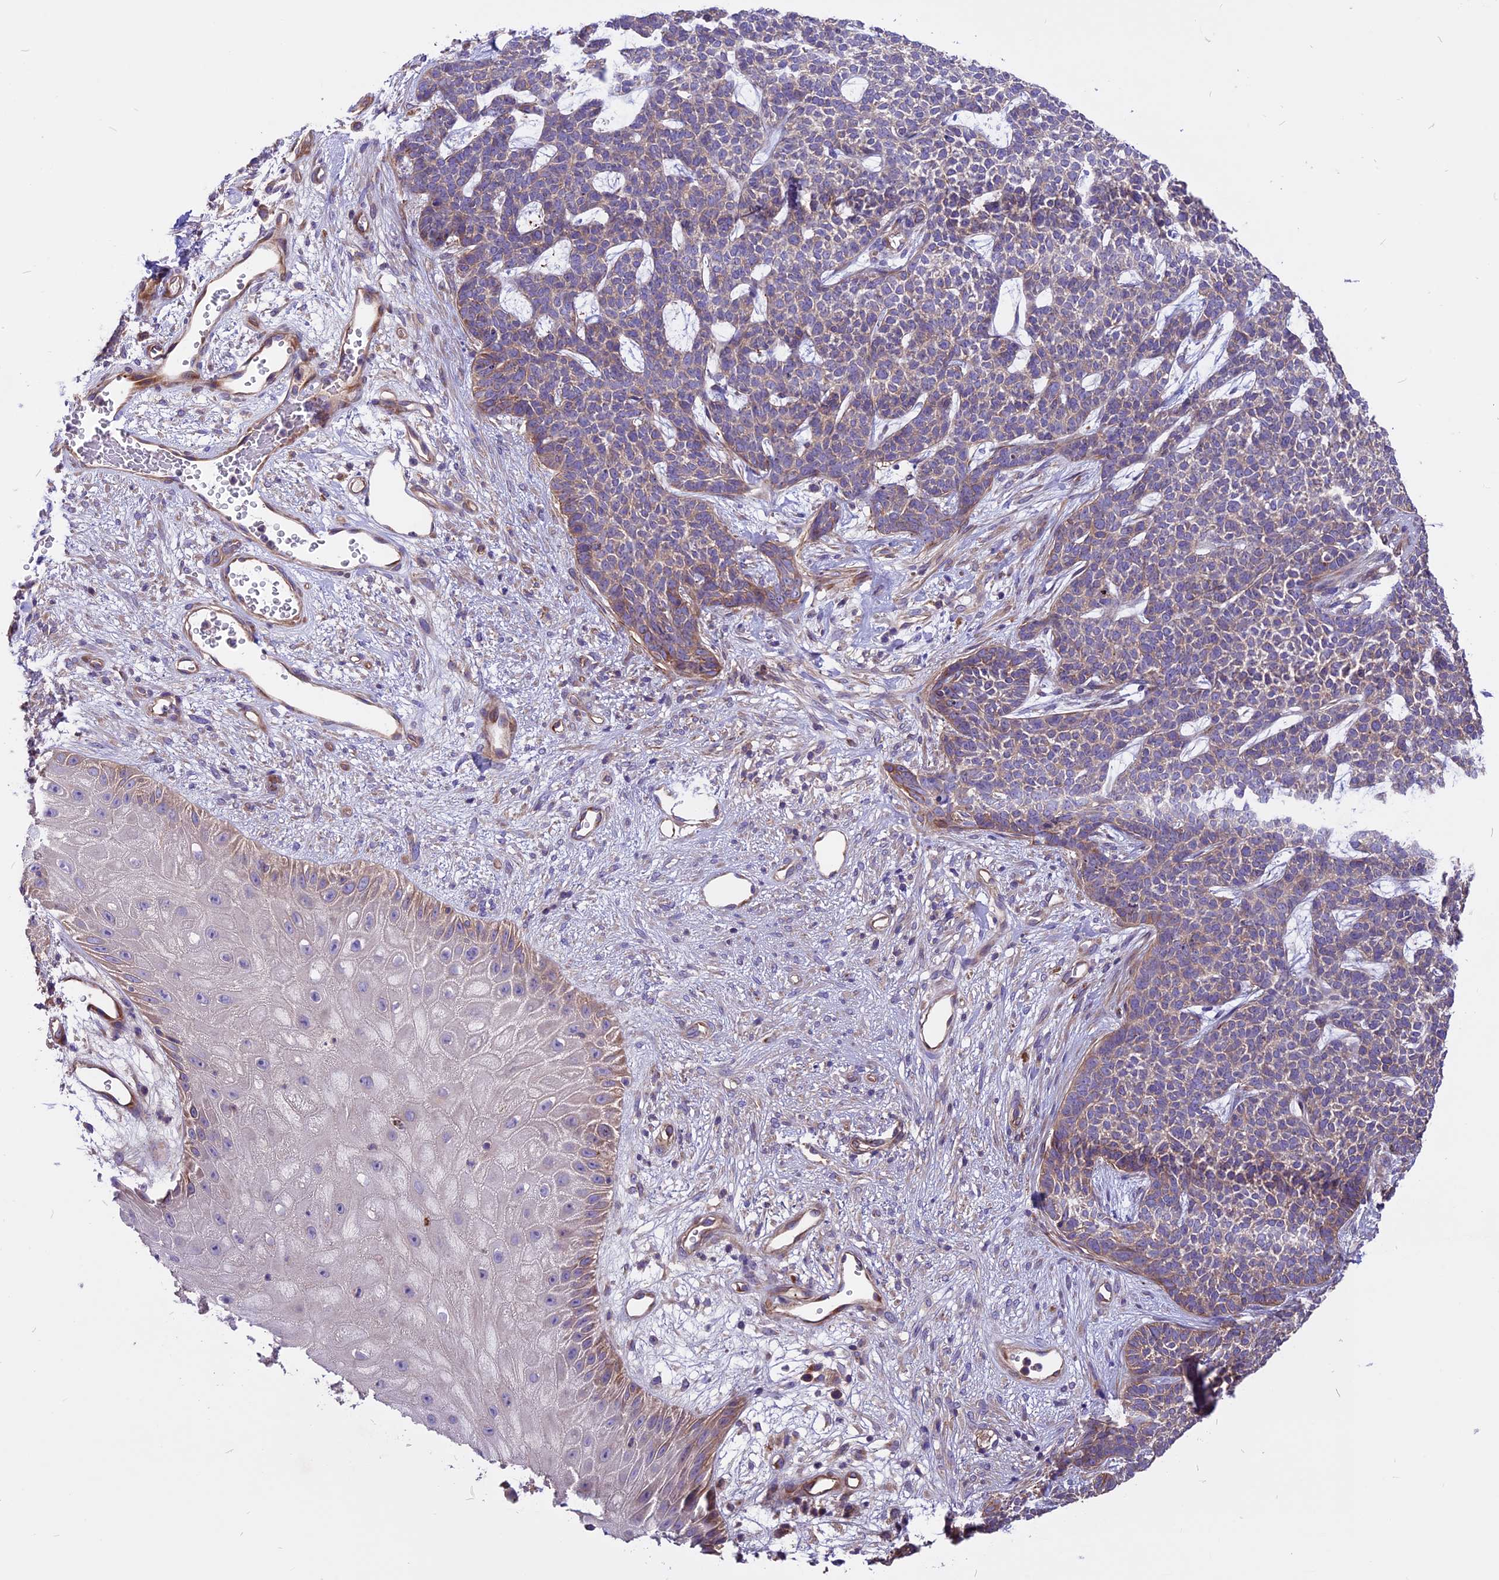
{"staining": {"intensity": "moderate", "quantity": ">75%", "location": "cytoplasmic/membranous"}, "tissue": "skin cancer", "cell_type": "Tumor cells", "image_type": "cancer", "snomed": [{"axis": "morphology", "description": "Basal cell carcinoma"}, {"axis": "topography", "description": "Skin"}], "caption": "Skin cancer stained with a brown dye exhibits moderate cytoplasmic/membranous positive expression in about >75% of tumor cells.", "gene": "ANO3", "patient": {"sex": "female", "age": 84}}